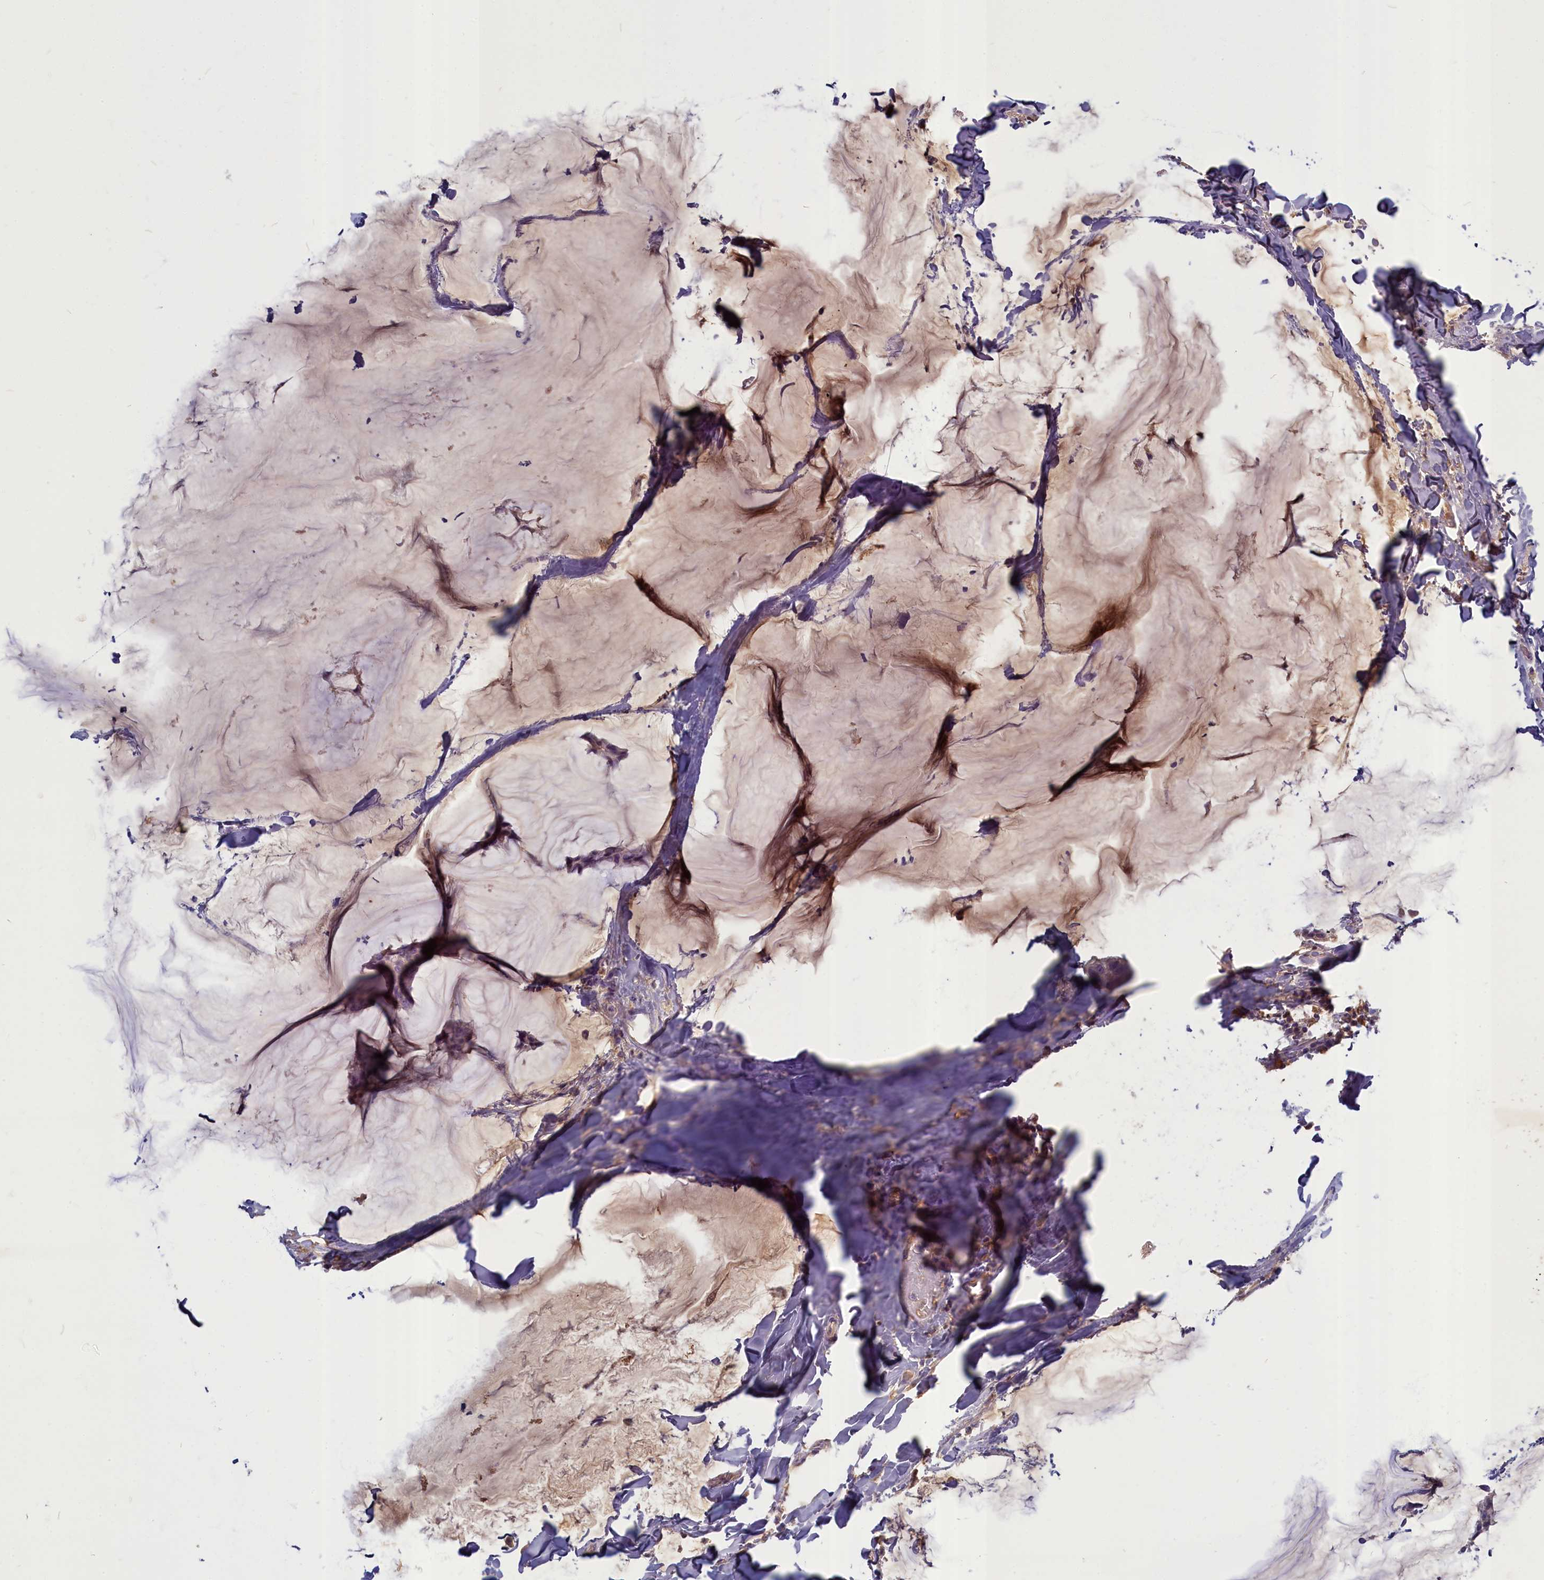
{"staining": {"intensity": "weak", "quantity": "<25%", "location": "cytoplasmic/membranous"}, "tissue": "breast cancer", "cell_type": "Tumor cells", "image_type": "cancer", "snomed": [{"axis": "morphology", "description": "Duct carcinoma"}, {"axis": "topography", "description": "Breast"}], "caption": "Human breast cancer (infiltrating ductal carcinoma) stained for a protein using IHC reveals no expression in tumor cells.", "gene": "SV2C", "patient": {"sex": "female", "age": 93}}